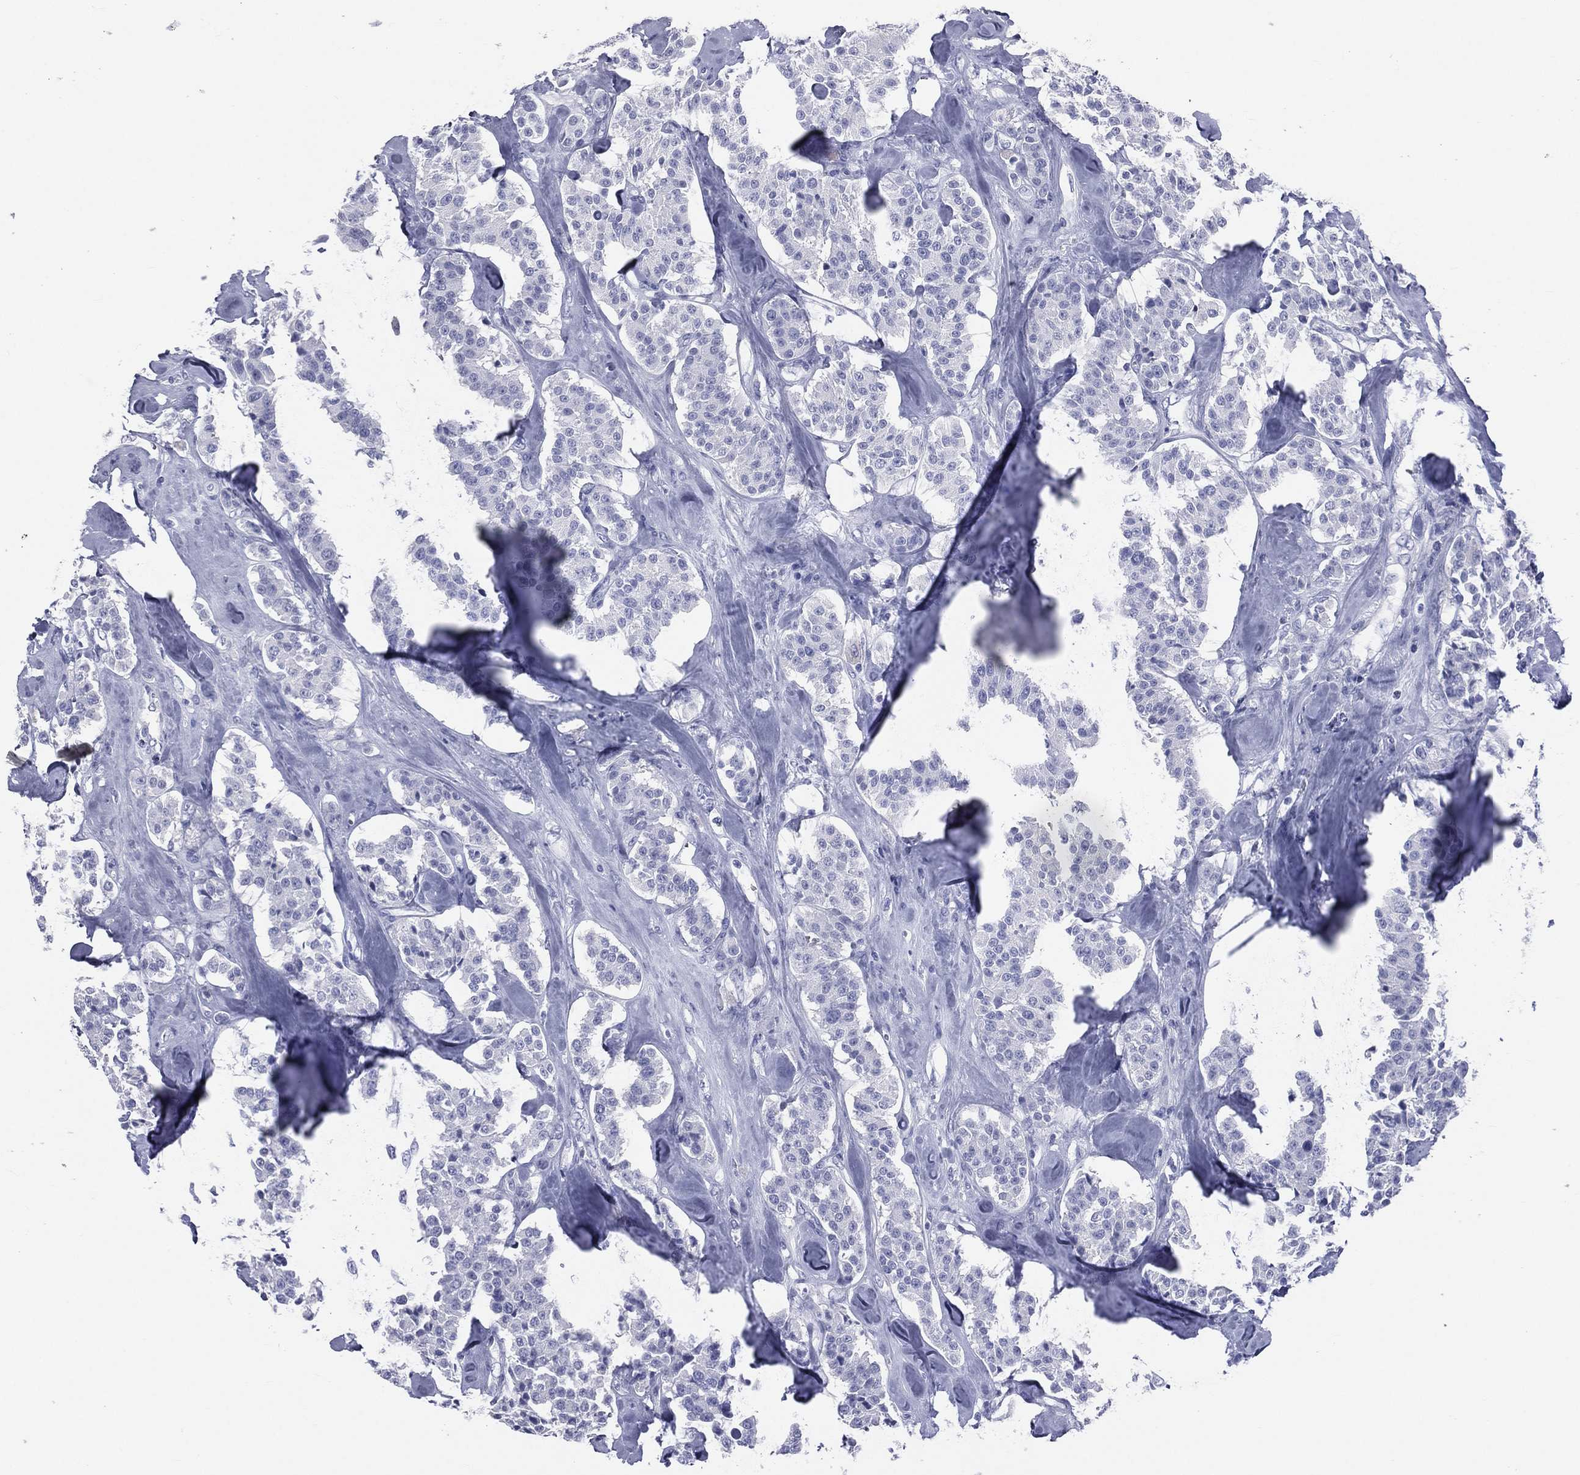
{"staining": {"intensity": "negative", "quantity": "none", "location": "none"}, "tissue": "carcinoid", "cell_type": "Tumor cells", "image_type": "cancer", "snomed": [{"axis": "morphology", "description": "Carcinoid, malignant, NOS"}, {"axis": "topography", "description": "Pancreas"}], "caption": "IHC micrograph of human carcinoid stained for a protein (brown), which displays no staining in tumor cells.", "gene": "MLN", "patient": {"sex": "male", "age": 41}}